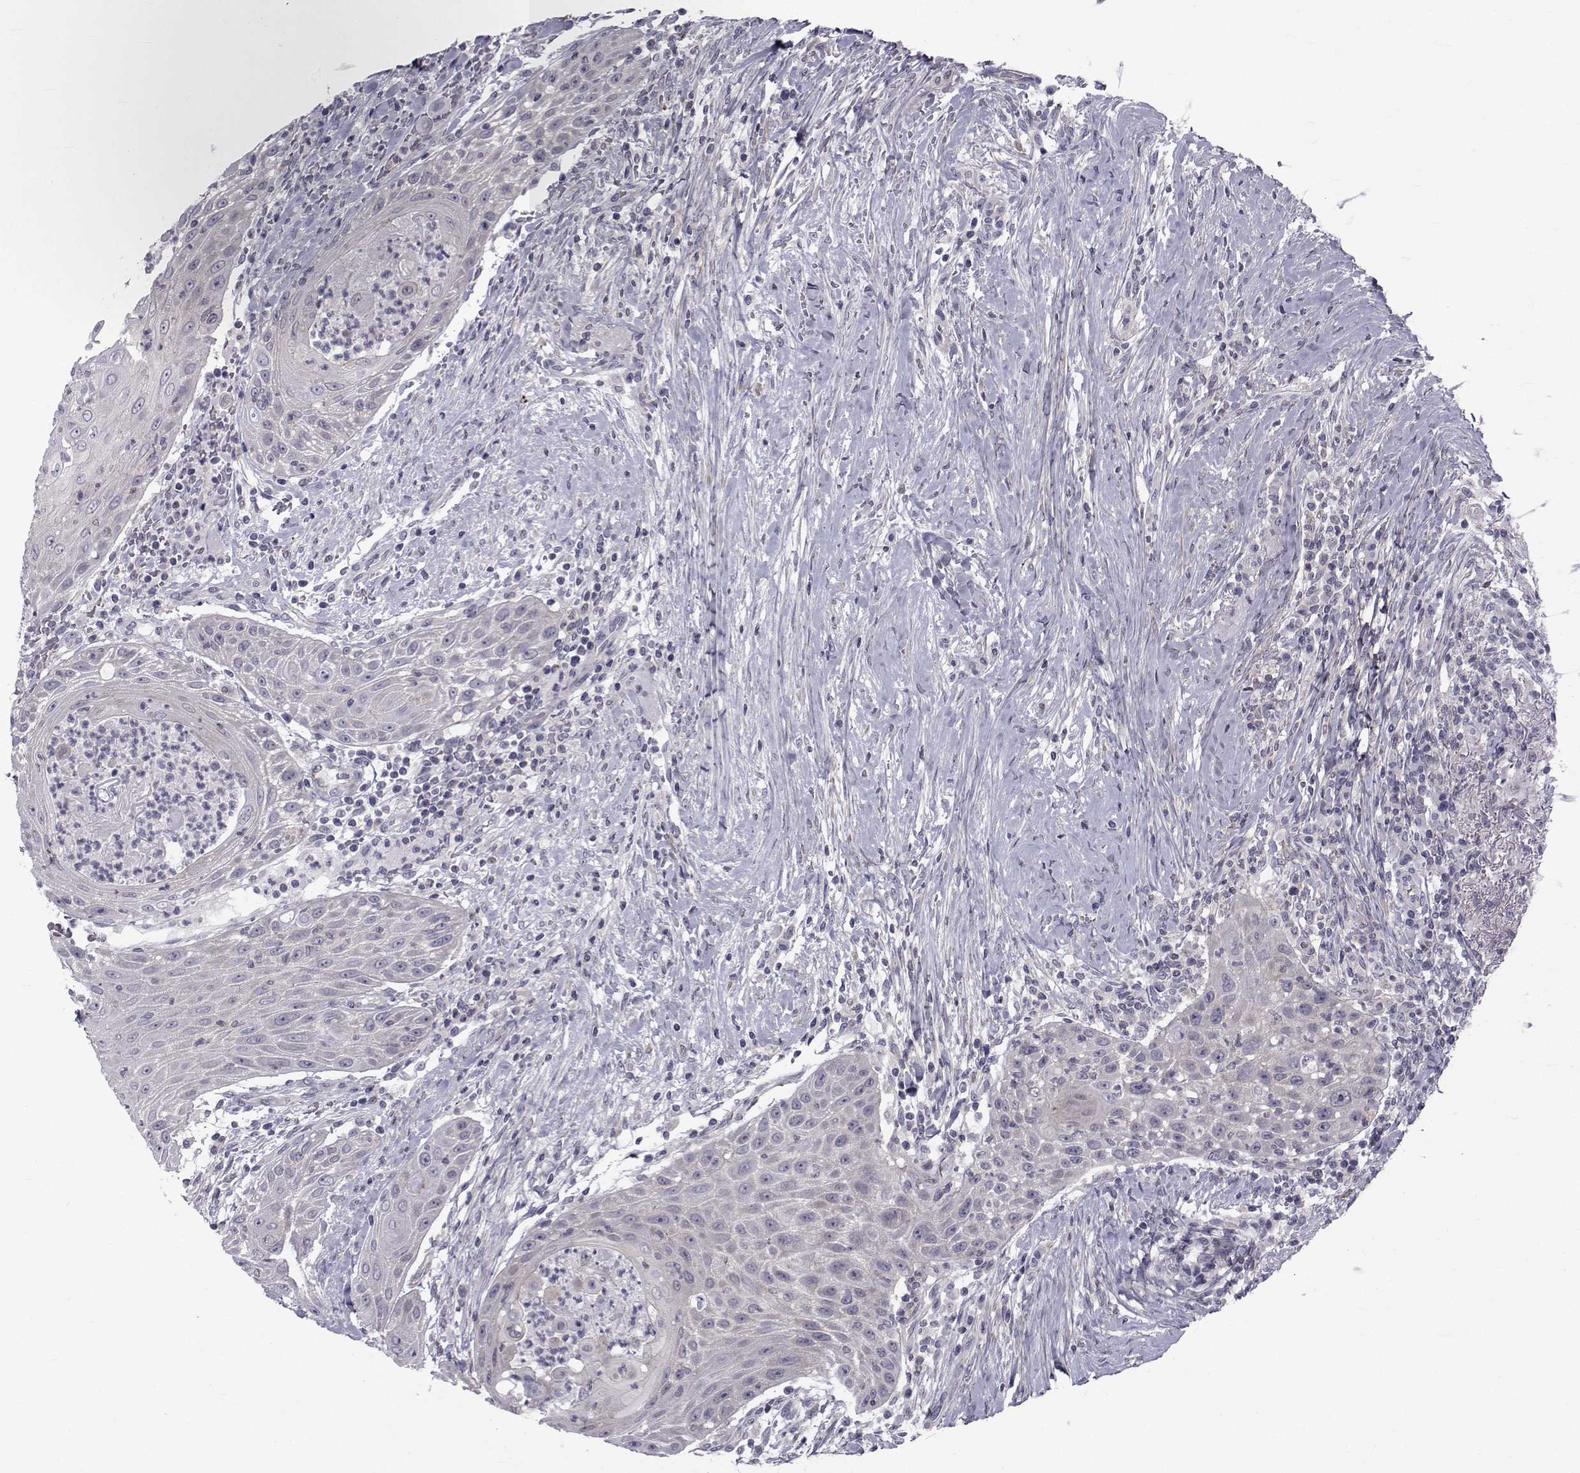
{"staining": {"intensity": "weak", "quantity": "<25%", "location": "cytoplasmic/membranous"}, "tissue": "head and neck cancer", "cell_type": "Tumor cells", "image_type": "cancer", "snomed": [{"axis": "morphology", "description": "Squamous cell carcinoma, NOS"}, {"axis": "topography", "description": "Head-Neck"}], "caption": "This is a micrograph of IHC staining of head and neck cancer (squamous cell carcinoma), which shows no expression in tumor cells.", "gene": "SLC30A10", "patient": {"sex": "male", "age": 69}}